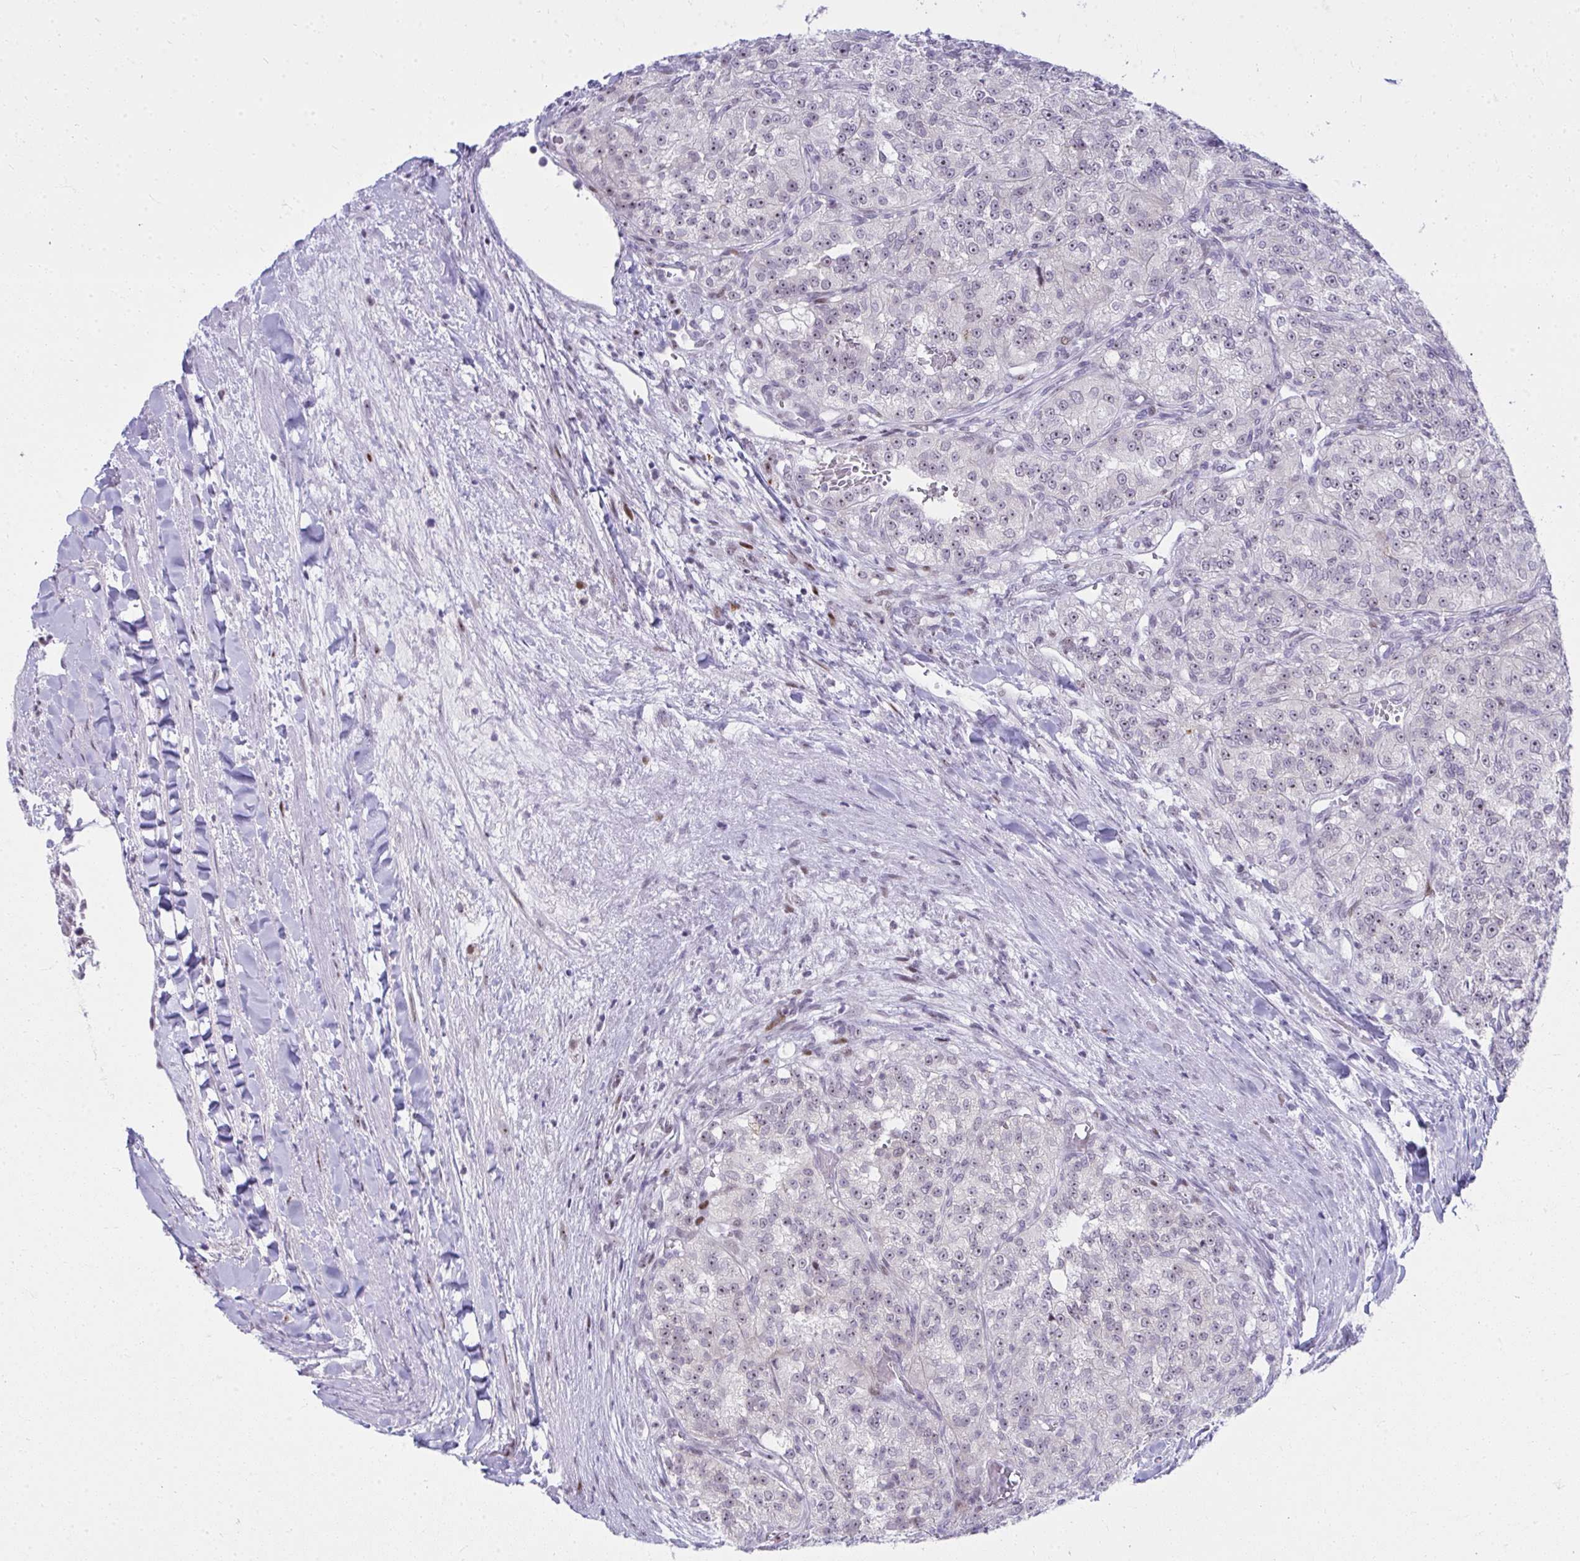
{"staining": {"intensity": "weak", "quantity": ">75%", "location": "nuclear"}, "tissue": "renal cancer", "cell_type": "Tumor cells", "image_type": "cancer", "snomed": [{"axis": "morphology", "description": "Adenocarcinoma, NOS"}, {"axis": "topography", "description": "Kidney"}], "caption": "Renal cancer was stained to show a protein in brown. There is low levels of weak nuclear positivity in about >75% of tumor cells.", "gene": "GLDN", "patient": {"sex": "female", "age": 63}}